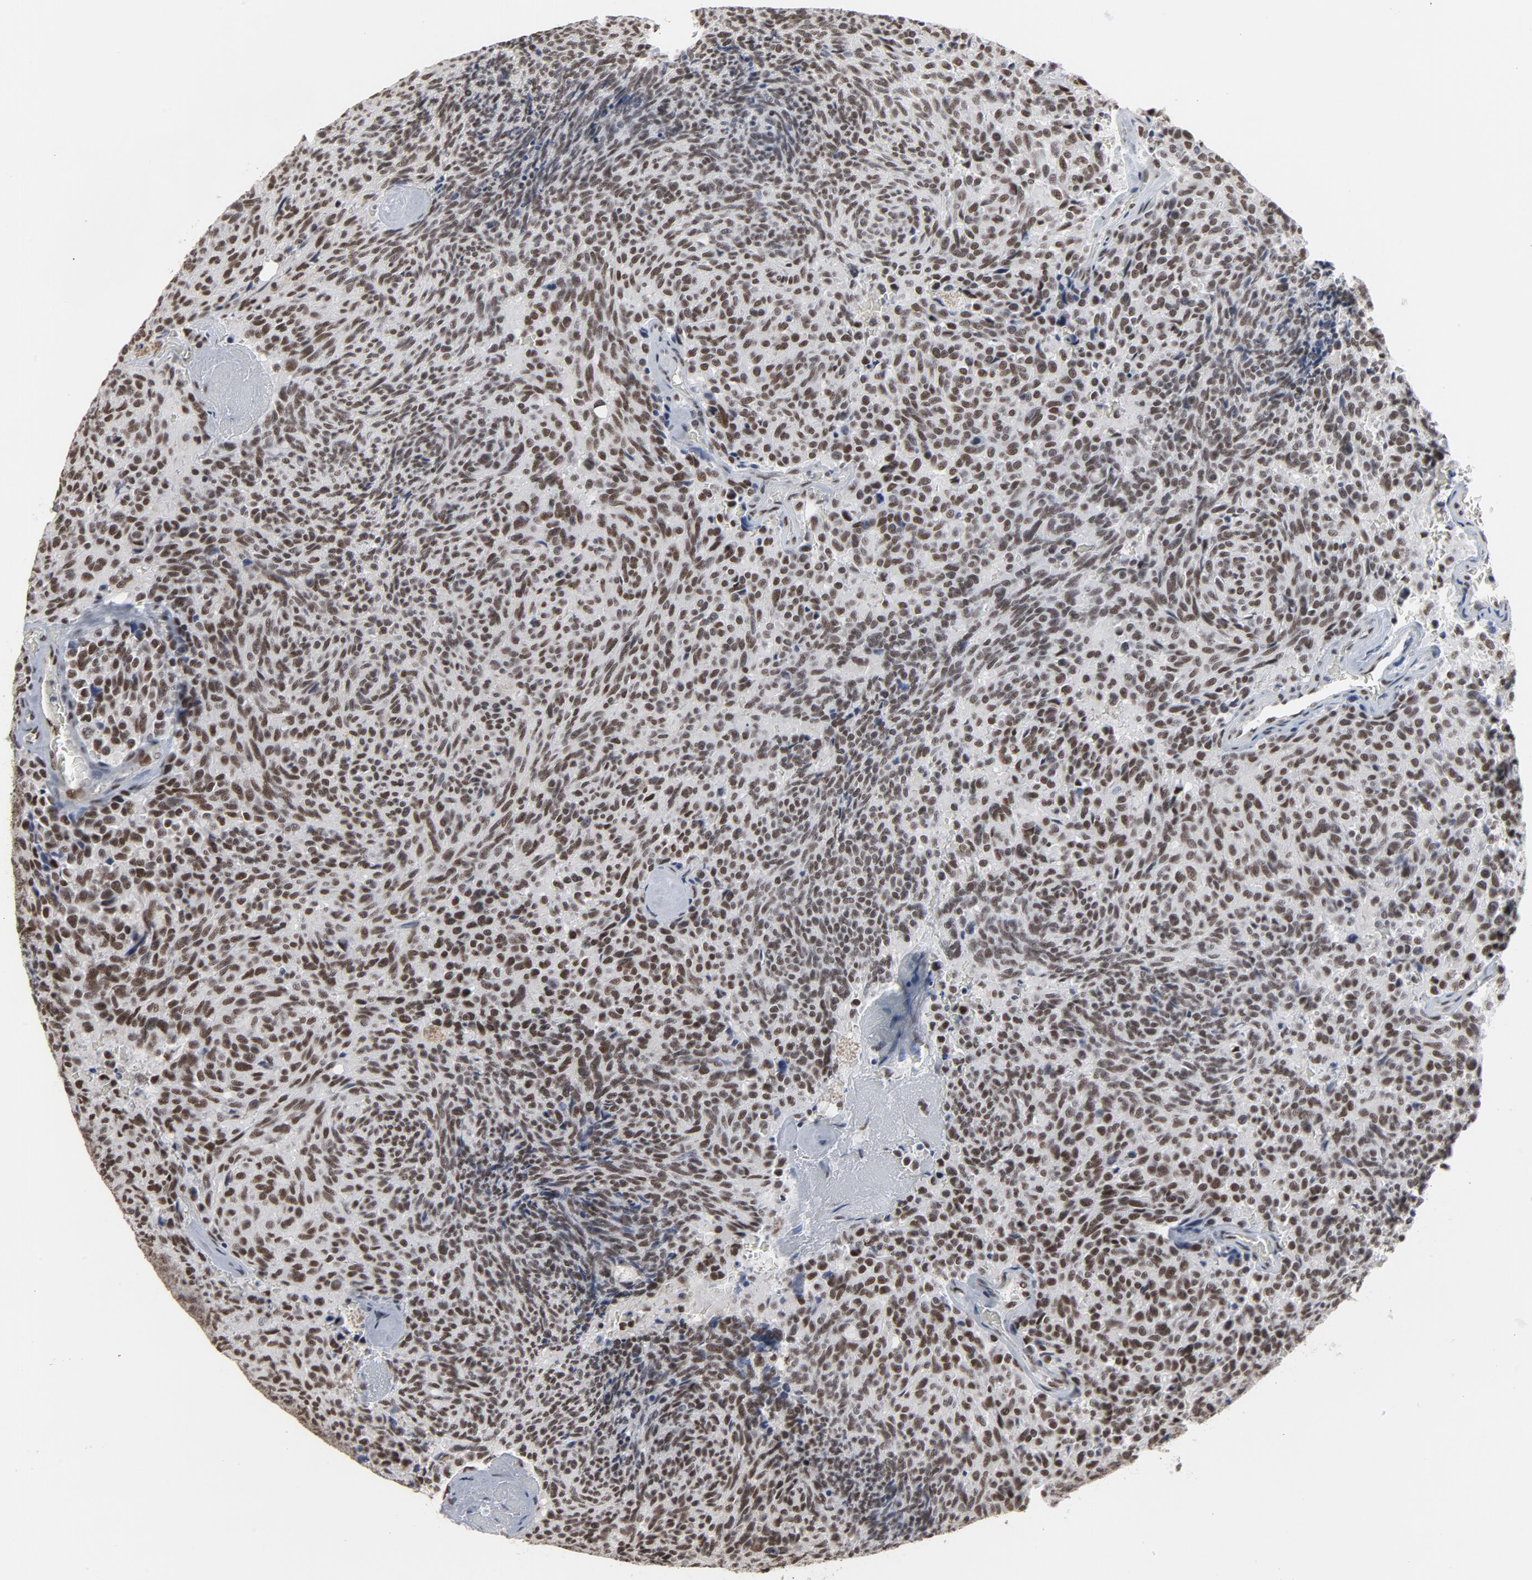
{"staining": {"intensity": "moderate", "quantity": ">75%", "location": "nuclear"}, "tissue": "carcinoid", "cell_type": "Tumor cells", "image_type": "cancer", "snomed": [{"axis": "morphology", "description": "Carcinoid, malignant, NOS"}, {"axis": "topography", "description": "Pancreas"}], "caption": "The image reveals a brown stain indicating the presence of a protein in the nuclear of tumor cells in carcinoid (malignant).", "gene": "MRE11", "patient": {"sex": "female", "age": 54}}